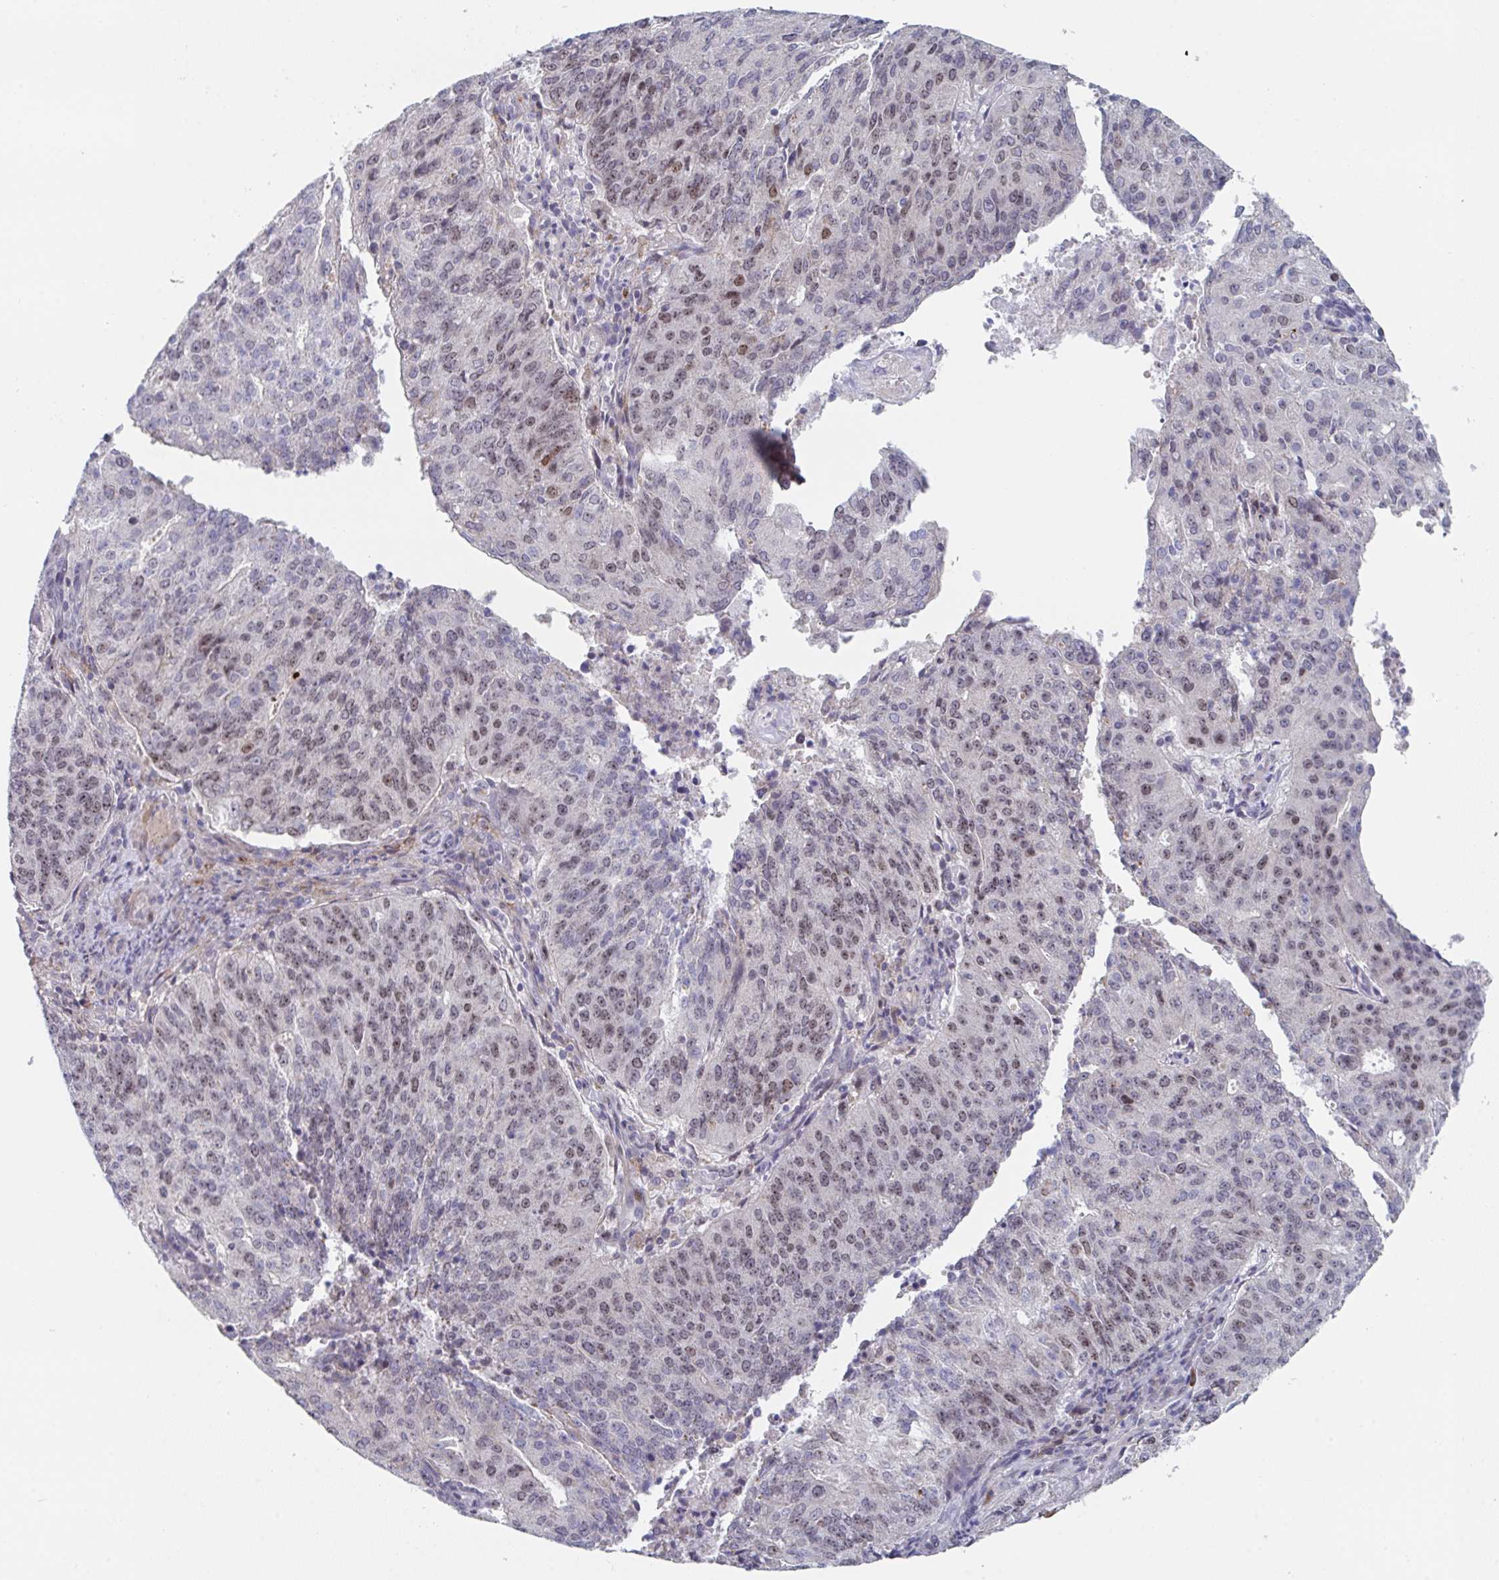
{"staining": {"intensity": "moderate", "quantity": ">75%", "location": "nuclear"}, "tissue": "endometrial cancer", "cell_type": "Tumor cells", "image_type": "cancer", "snomed": [{"axis": "morphology", "description": "Adenocarcinoma, NOS"}, {"axis": "topography", "description": "Endometrium"}], "caption": "Immunohistochemistry (DAB) staining of human endometrial cancer (adenocarcinoma) reveals moderate nuclear protein positivity in about >75% of tumor cells.", "gene": "CENPT", "patient": {"sex": "female", "age": 82}}